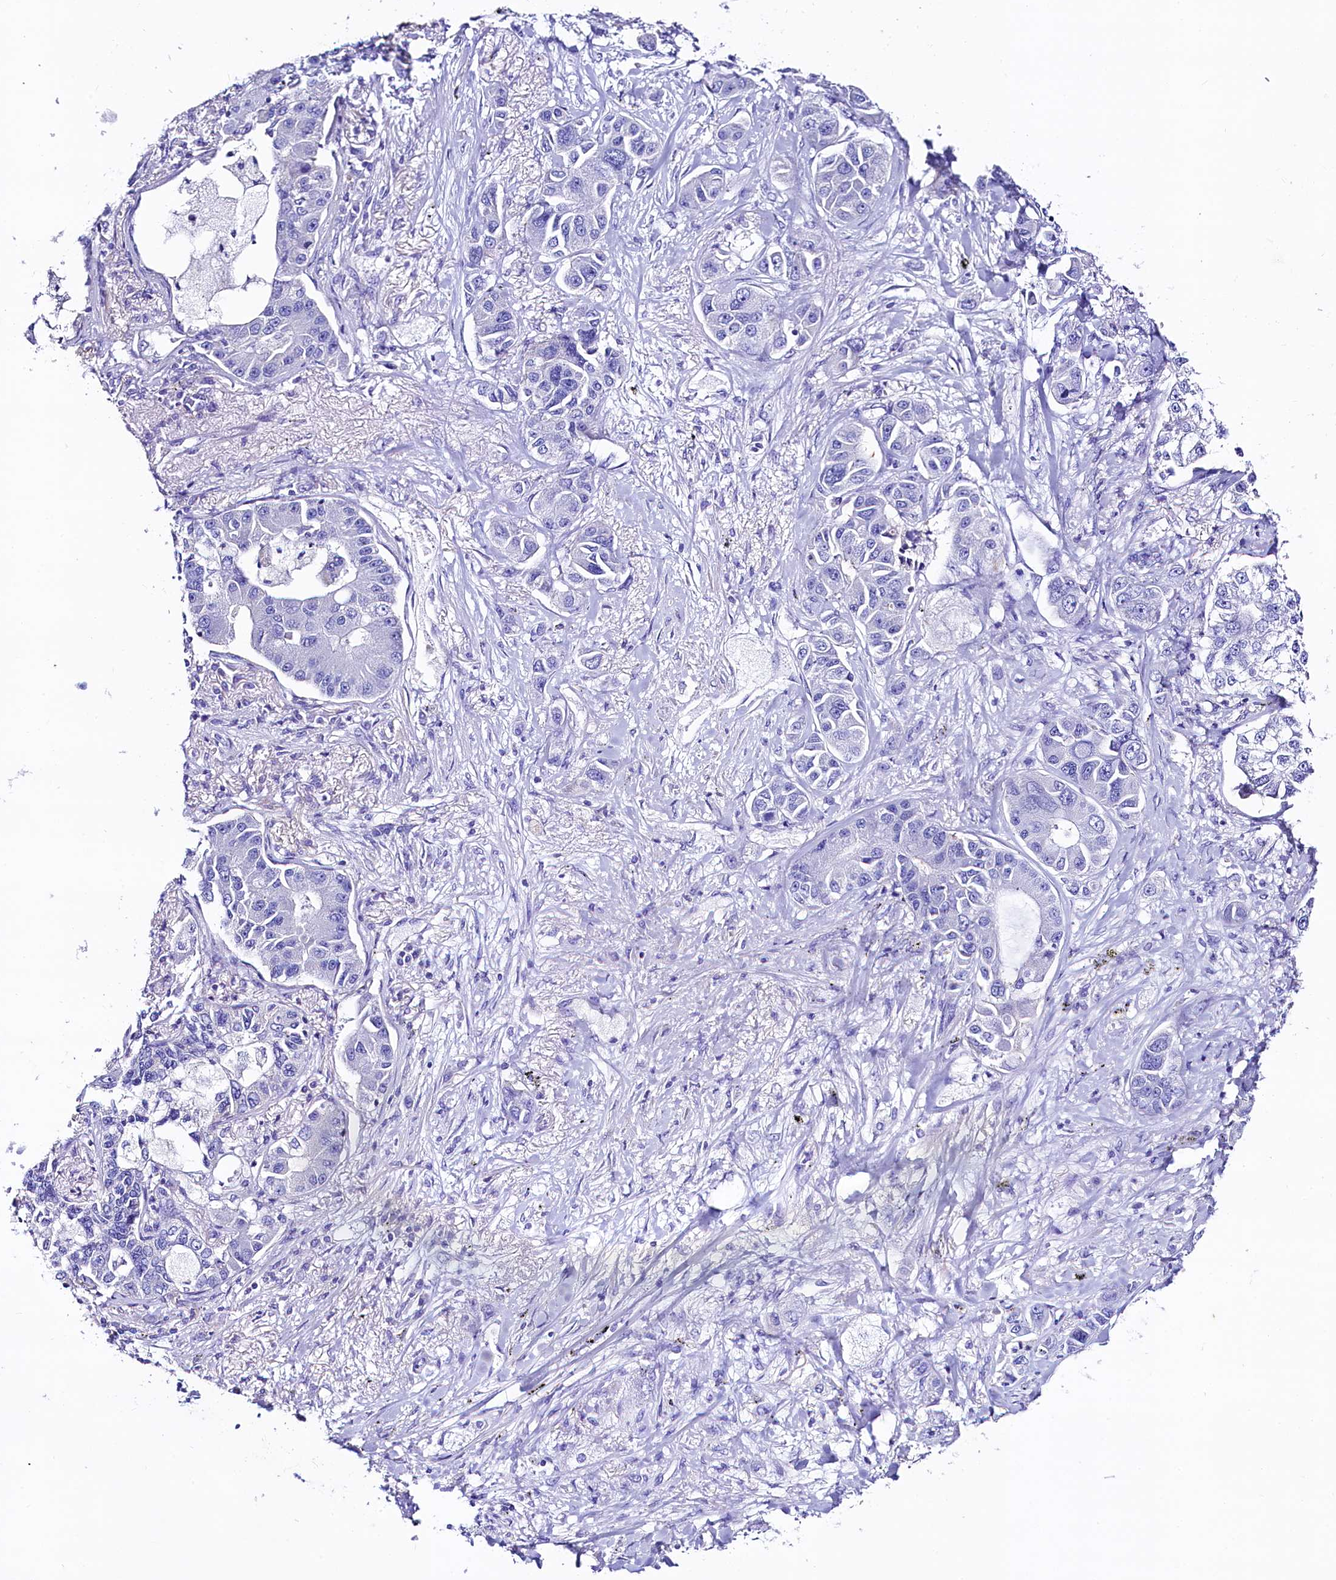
{"staining": {"intensity": "negative", "quantity": "none", "location": "none"}, "tissue": "lung cancer", "cell_type": "Tumor cells", "image_type": "cancer", "snomed": [{"axis": "morphology", "description": "Adenocarcinoma, NOS"}, {"axis": "topography", "description": "Lung"}], "caption": "Immunohistochemistry (IHC) histopathology image of human lung adenocarcinoma stained for a protein (brown), which exhibits no staining in tumor cells.", "gene": "RBP3", "patient": {"sex": "male", "age": 49}}